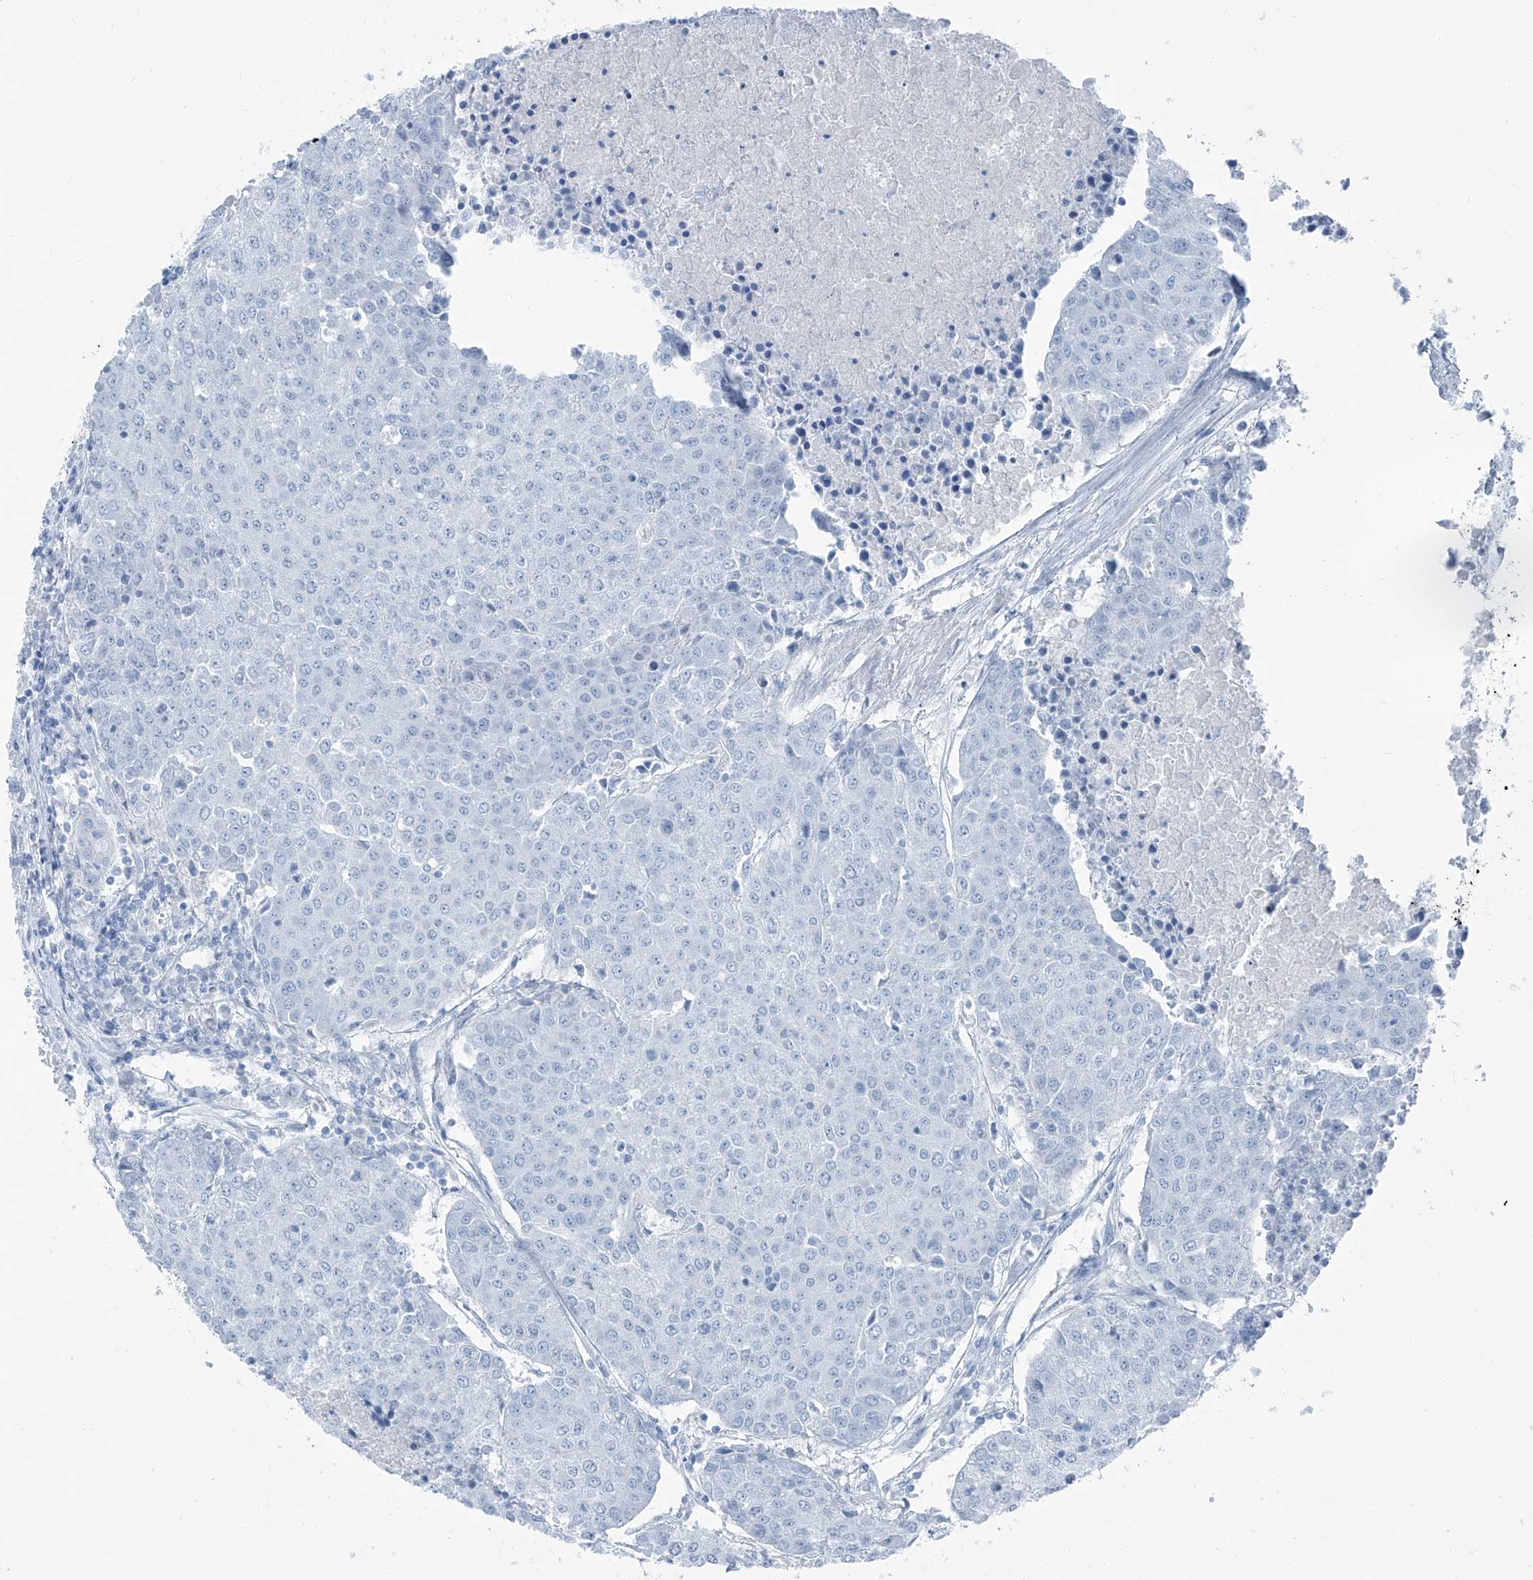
{"staining": {"intensity": "negative", "quantity": "none", "location": "none"}, "tissue": "urothelial cancer", "cell_type": "Tumor cells", "image_type": "cancer", "snomed": [{"axis": "morphology", "description": "Urothelial carcinoma, High grade"}, {"axis": "topography", "description": "Urinary bladder"}], "caption": "A photomicrograph of human urothelial cancer is negative for staining in tumor cells. The staining is performed using DAB brown chromogen with nuclei counter-stained in using hematoxylin.", "gene": "RGN", "patient": {"sex": "female", "age": 85}}